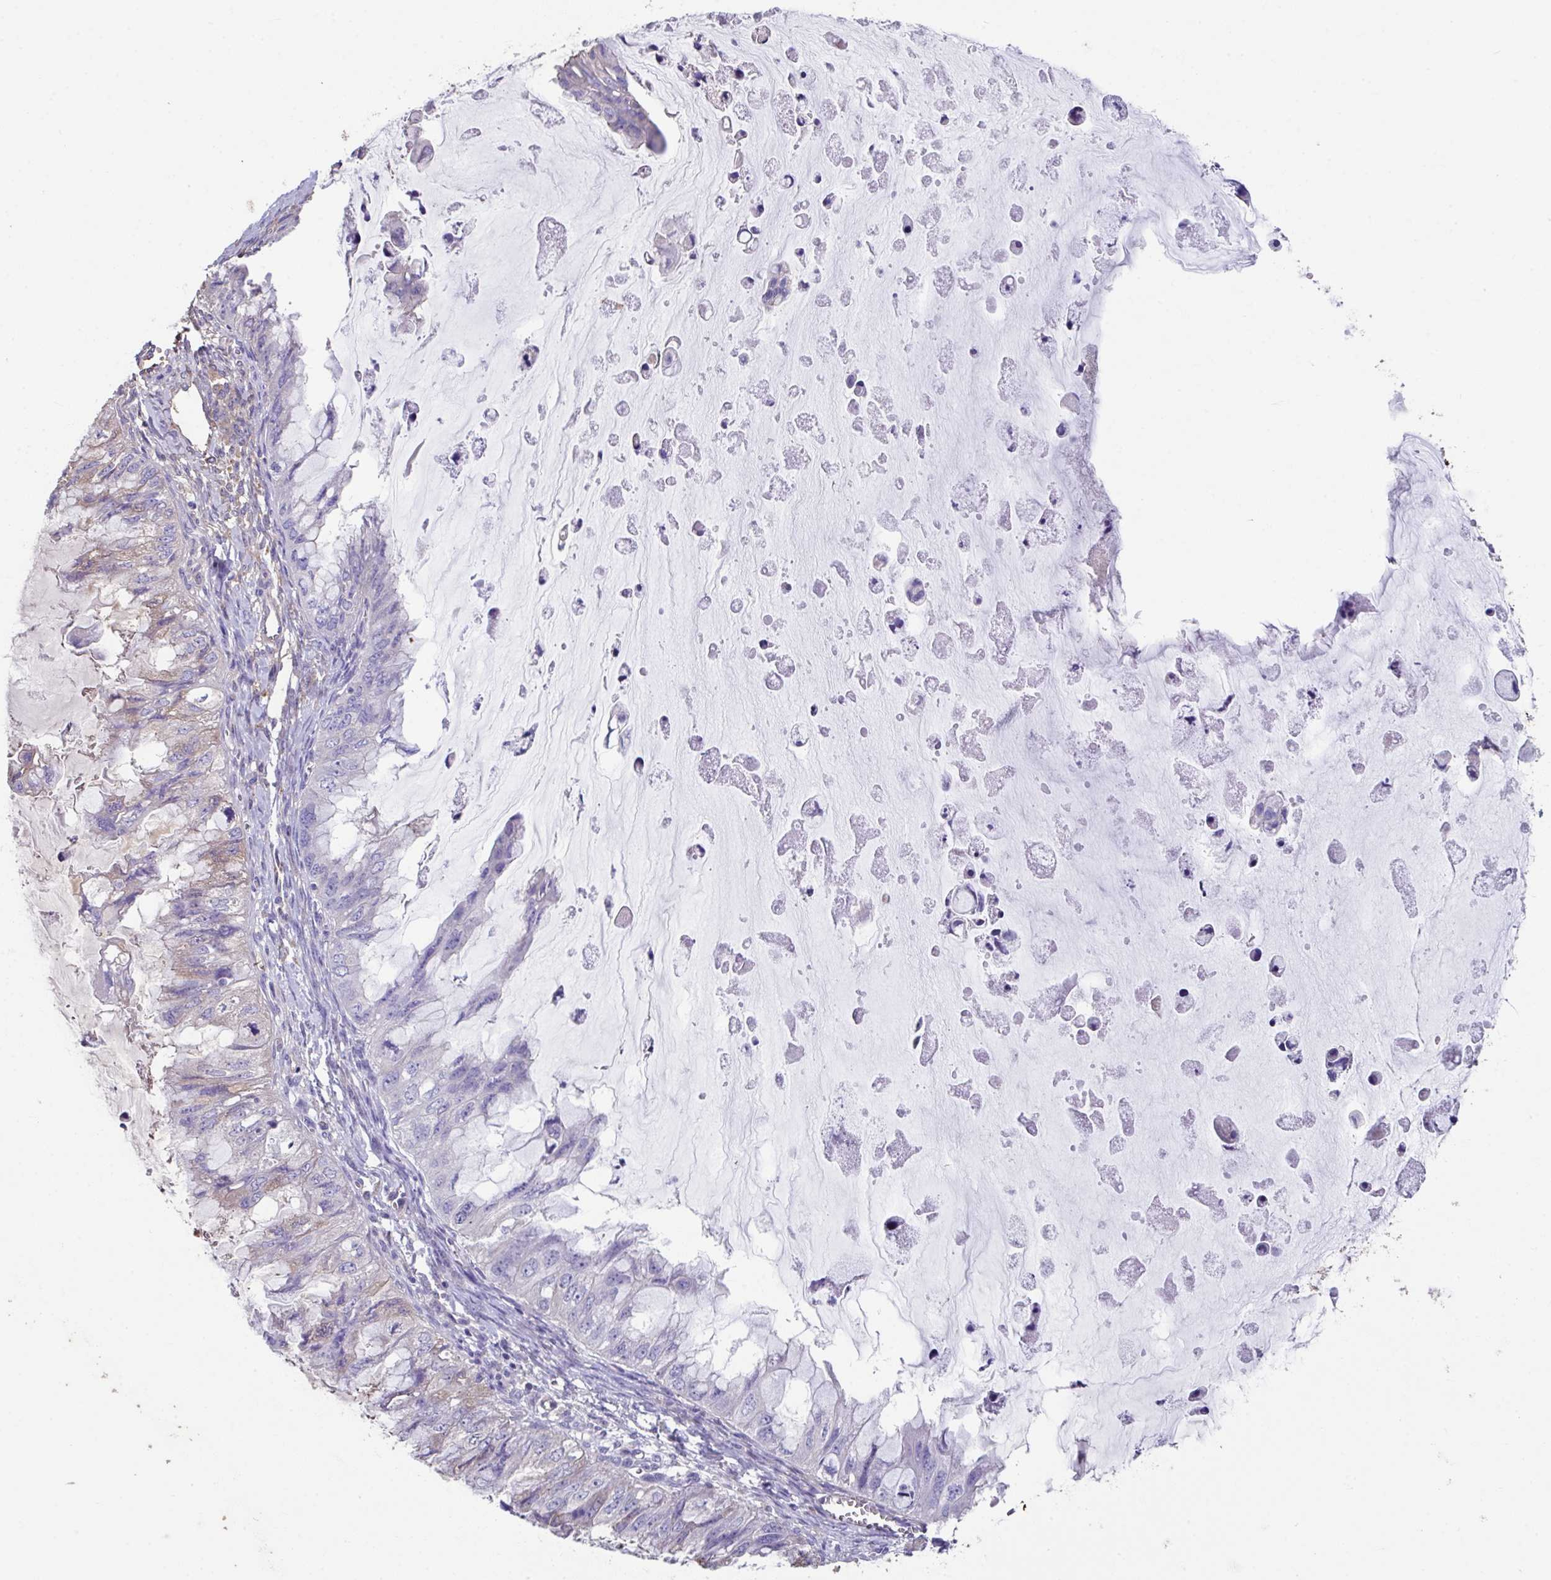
{"staining": {"intensity": "weak", "quantity": "<25%", "location": "cytoplasmic/membranous"}, "tissue": "ovarian cancer", "cell_type": "Tumor cells", "image_type": "cancer", "snomed": [{"axis": "morphology", "description": "Cystadenocarcinoma, mucinous, NOS"}, {"axis": "topography", "description": "Ovary"}], "caption": "The immunohistochemistry histopathology image has no significant expression in tumor cells of ovarian mucinous cystadenocarcinoma tissue.", "gene": "ZNF813", "patient": {"sex": "female", "age": 72}}